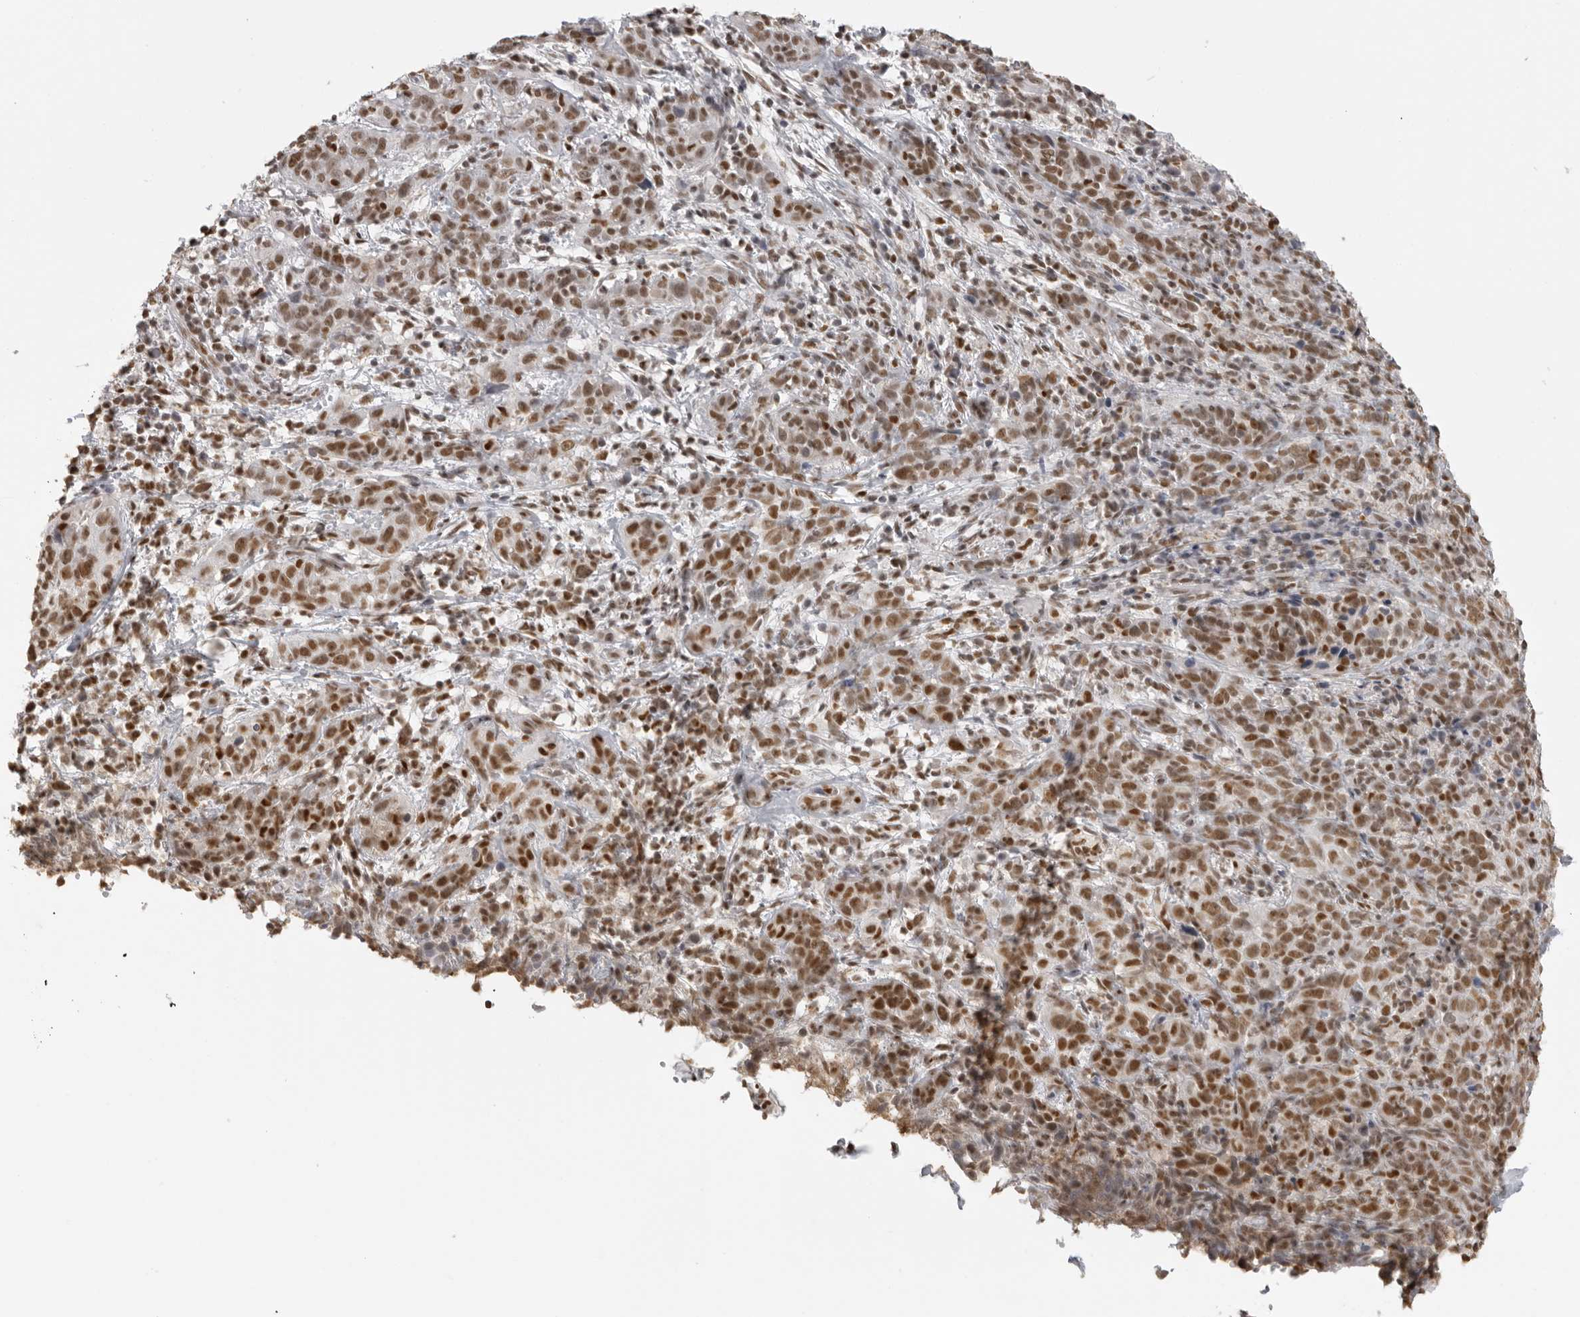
{"staining": {"intensity": "moderate", "quantity": ">75%", "location": "nuclear"}, "tissue": "cervical cancer", "cell_type": "Tumor cells", "image_type": "cancer", "snomed": [{"axis": "morphology", "description": "Squamous cell carcinoma, NOS"}, {"axis": "topography", "description": "Cervix"}], "caption": "Squamous cell carcinoma (cervical) was stained to show a protein in brown. There is medium levels of moderate nuclear expression in approximately >75% of tumor cells.", "gene": "RPA2", "patient": {"sex": "female", "age": 46}}